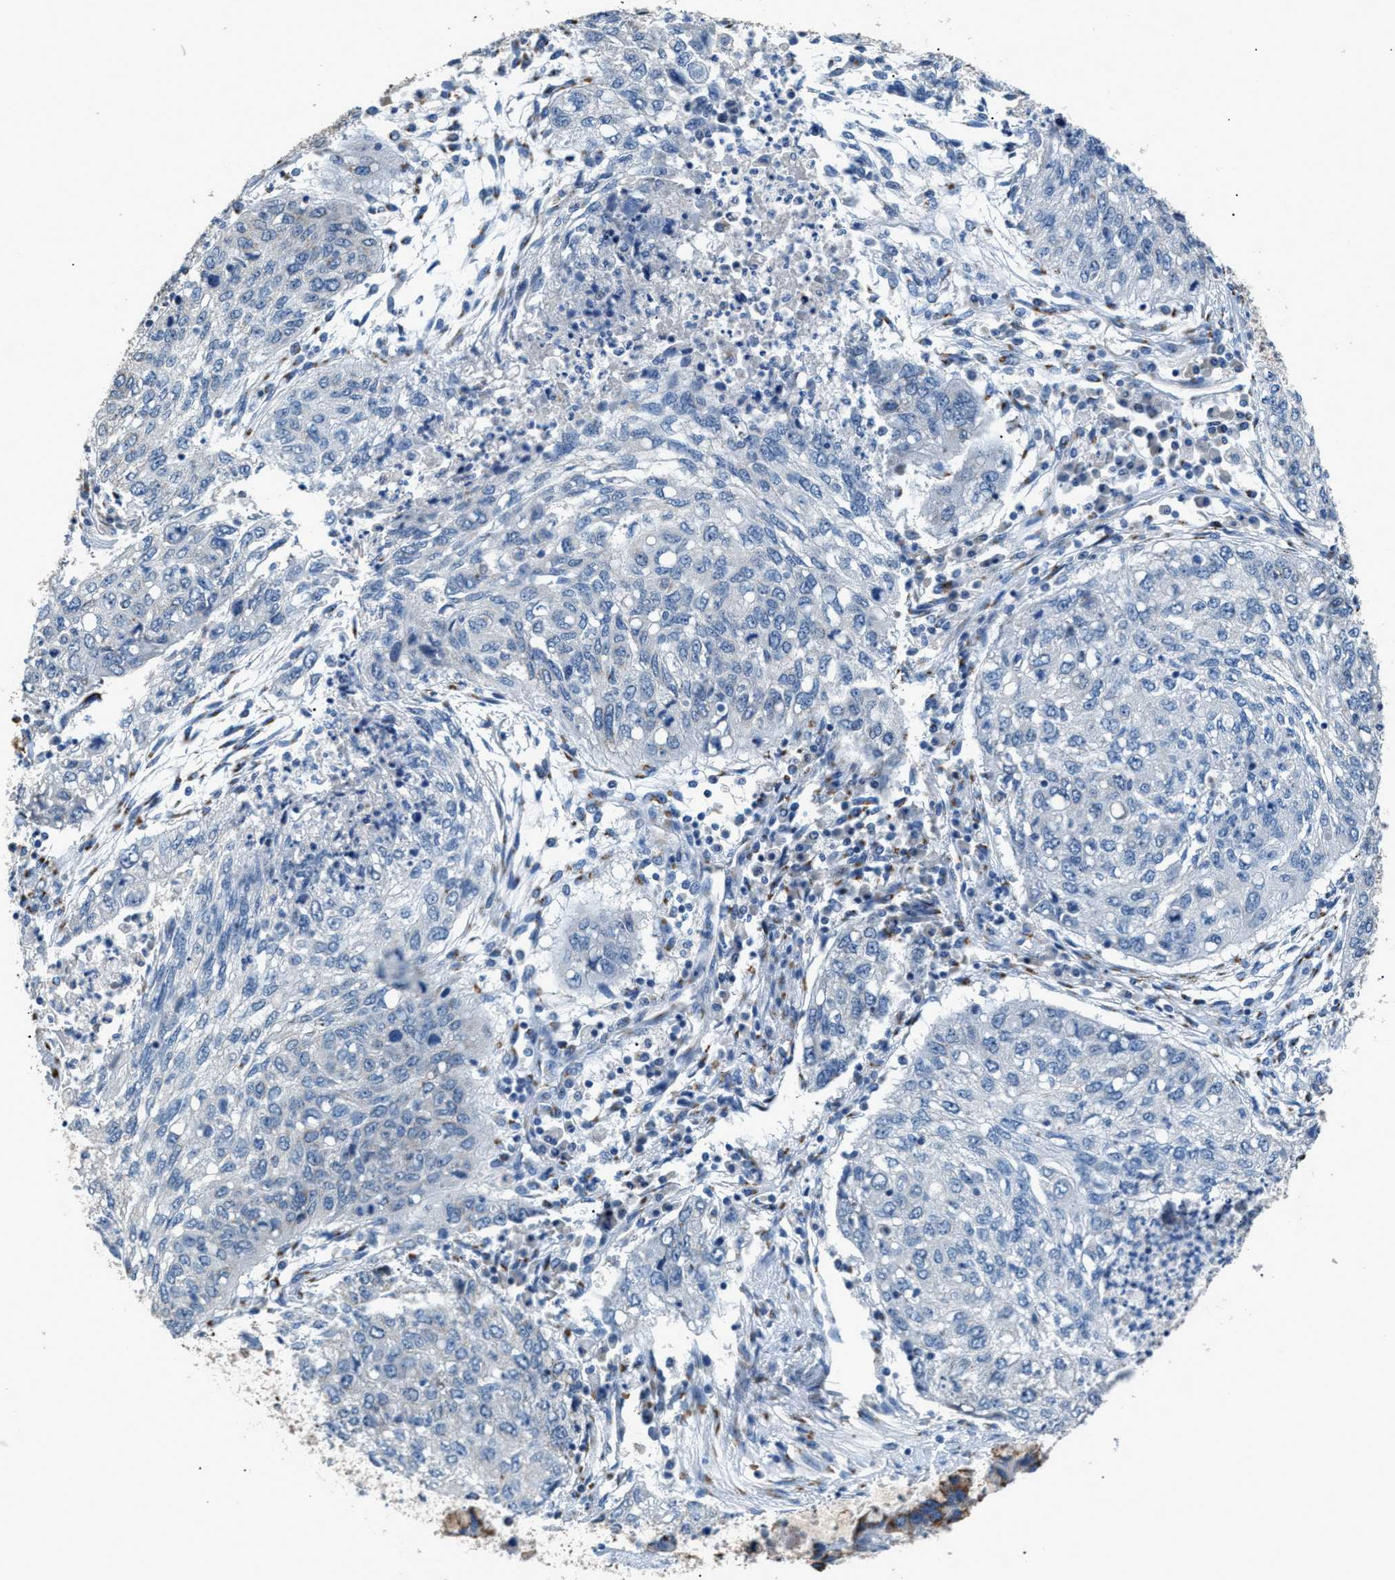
{"staining": {"intensity": "negative", "quantity": "none", "location": "none"}, "tissue": "lung cancer", "cell_type": "Tumor cells", "image_type": "cancer", "snomed": [{"axis": "morphology", "description": "Squamous cell carcinoma, NOS"}, {"axis": "topography", "description": "Lung"}], "caption": "Histopathology image shows no protein staining in tumor cells of lung cancer tissue.", "gene": "GOLM1", "patient": {"sex": "female", "age": 63}}